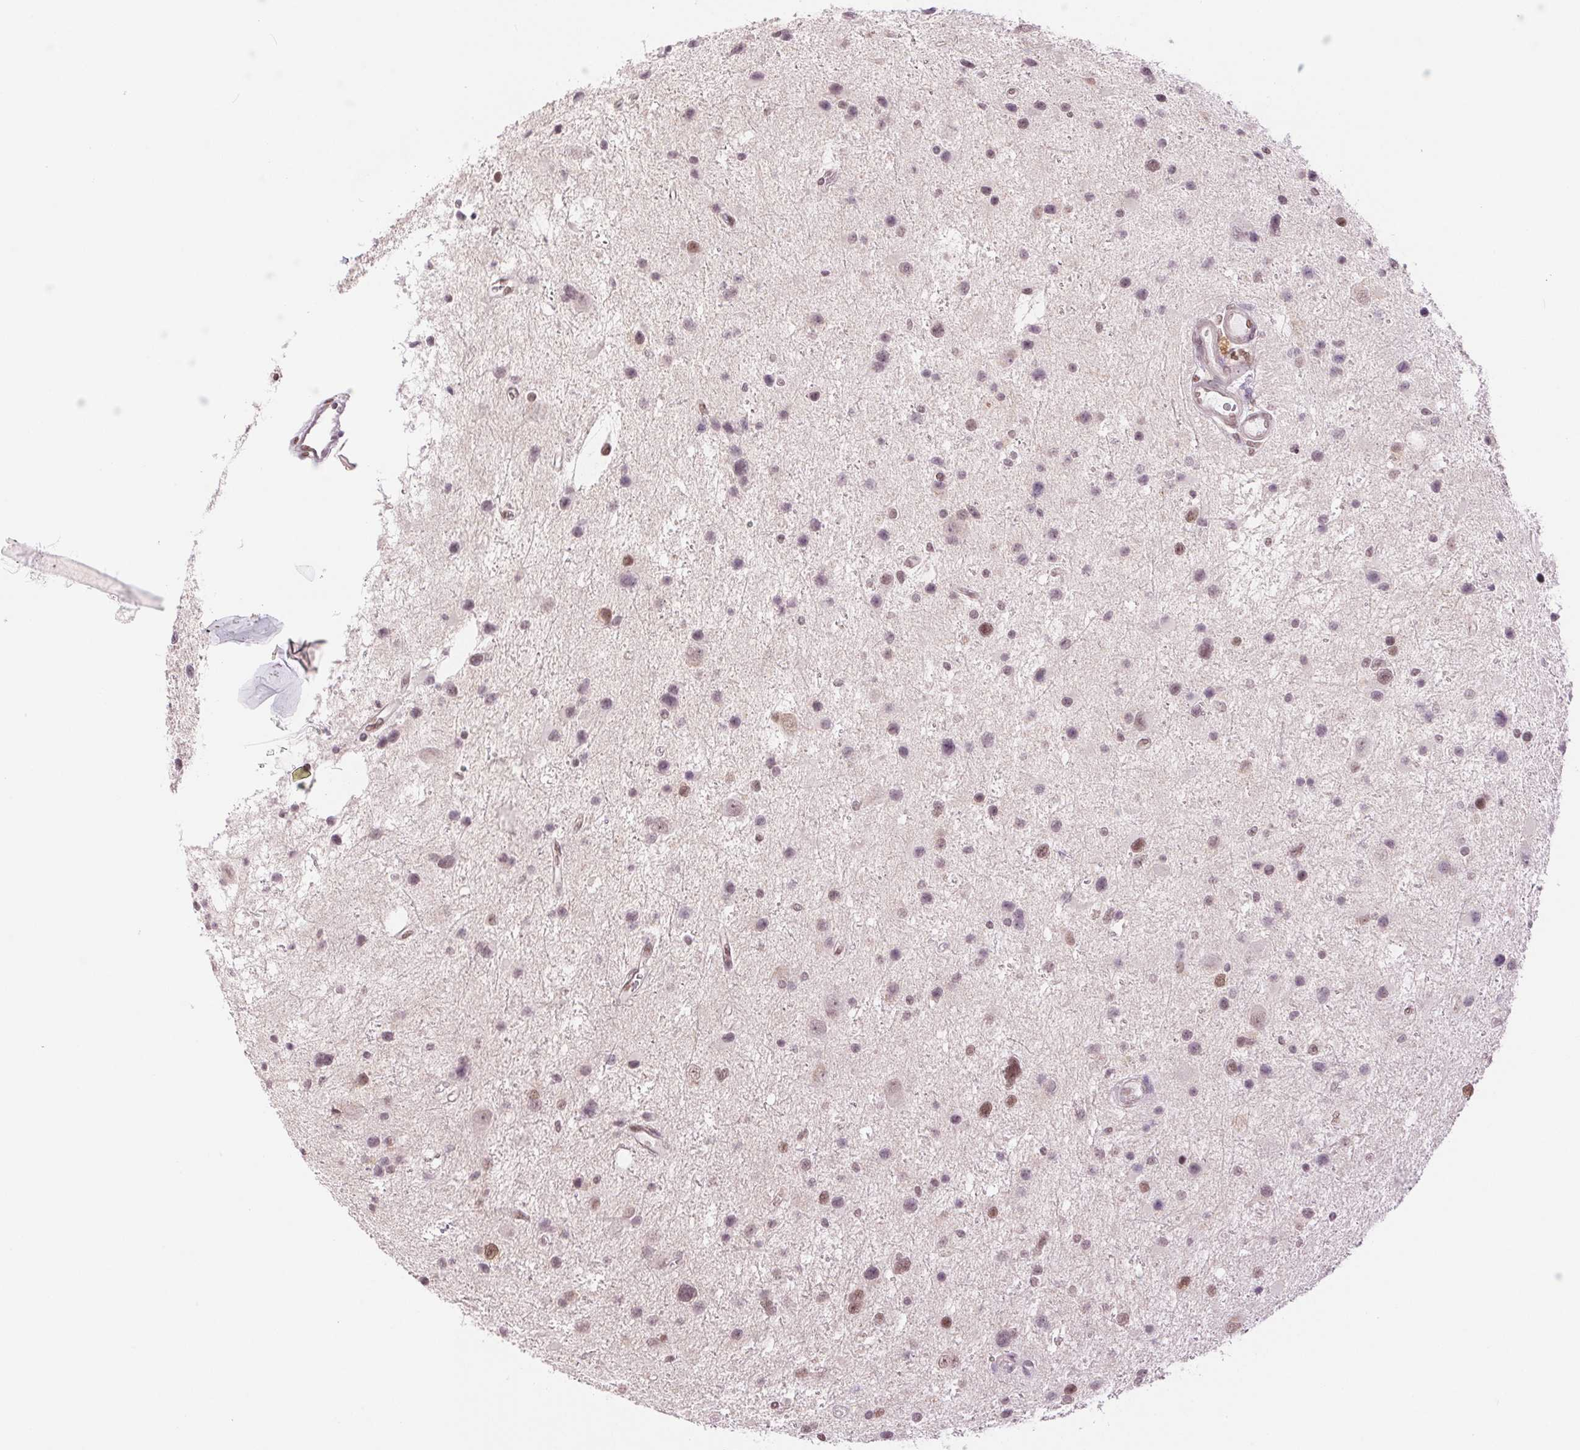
{"staining": {"intensity": "moderate", "quantity": ">75%", "location": "nuclear"}, "tissue": "glioma", "cell_type": "Tumor cells", "image_type": "cancer", "snomed": [{"axis": "morphology", "description": "Glioma, malignant, Low grade"}, {"axis": "topography", "description": "Brain"}], "caption": "Protein staining demonstrates moderate nuclear positivity in about >75% of tumor cells in malignant low-grade glioma. (Brightfield microscopy of DAB IHC at high magnification).", "gene": "RPRD1B", "patient": {"sex": "female", "age": 32}}